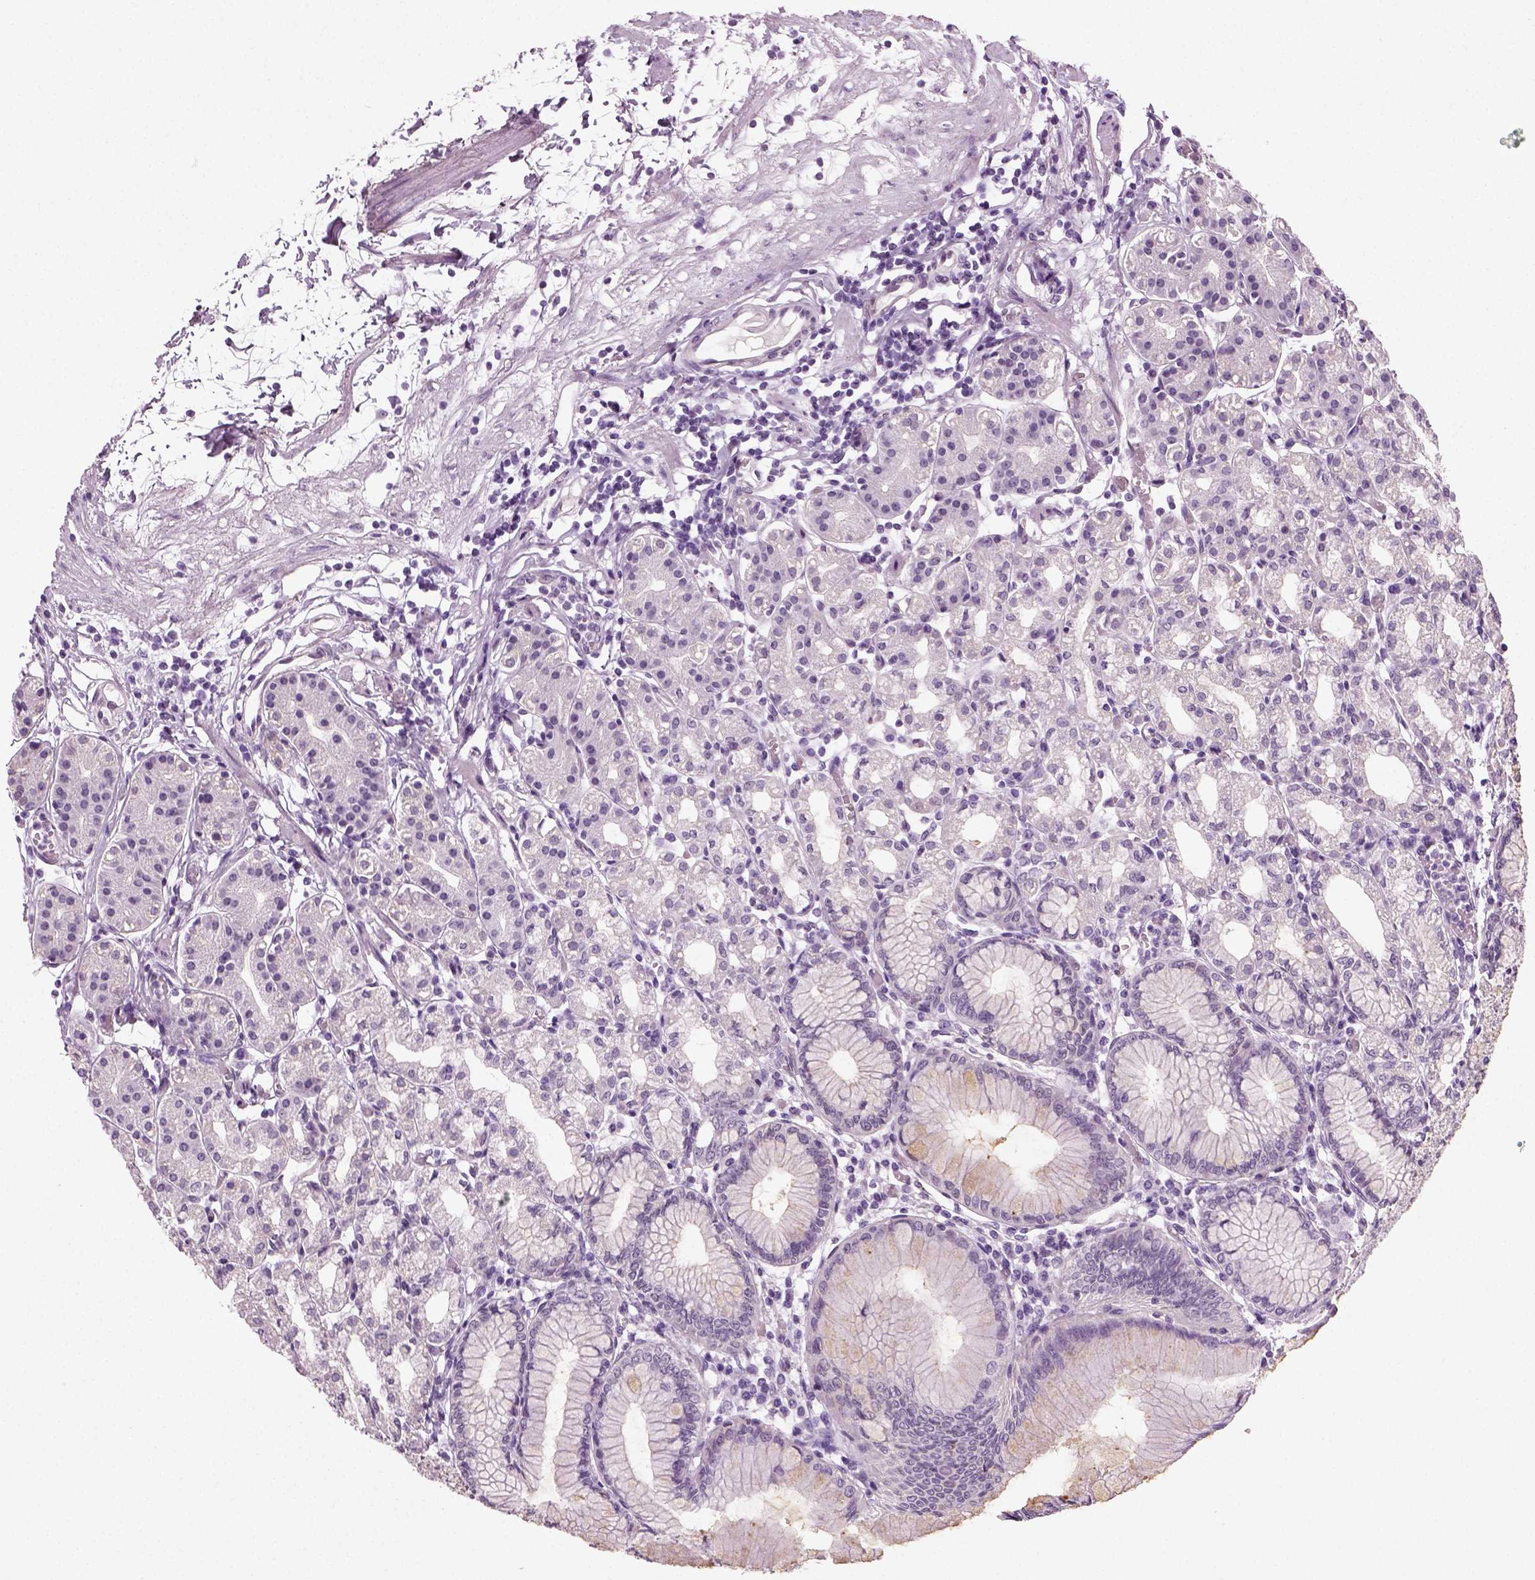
{"staining": {"intensity": "negative", "quantity": "none", "location": "none"}, "tissue": "stomach", "cell_type": "Glandular cells", "image_type": "normal", "snomed": [{"axis": "morphology", "description": "Normal tissue, NOS"}, {"axis": "topography", "description": "Skeletal muscle"}, {"axis": "topography", "description": "Stomach"}], "caption": "A high-resolution photomicrograph shows immunohistochemistry staining of unremarkable stomach, which displays no significant expression in glandular cells. The staining was performed using DAB (3,3'-diaminobenzidine) to visualize the protein expression in brown, while the nuclei were stained in blue with hematoxylin (Magnification: 20x).", "gene": "SPATA31E1", "patient": {"sex": "female", "age": 57}}